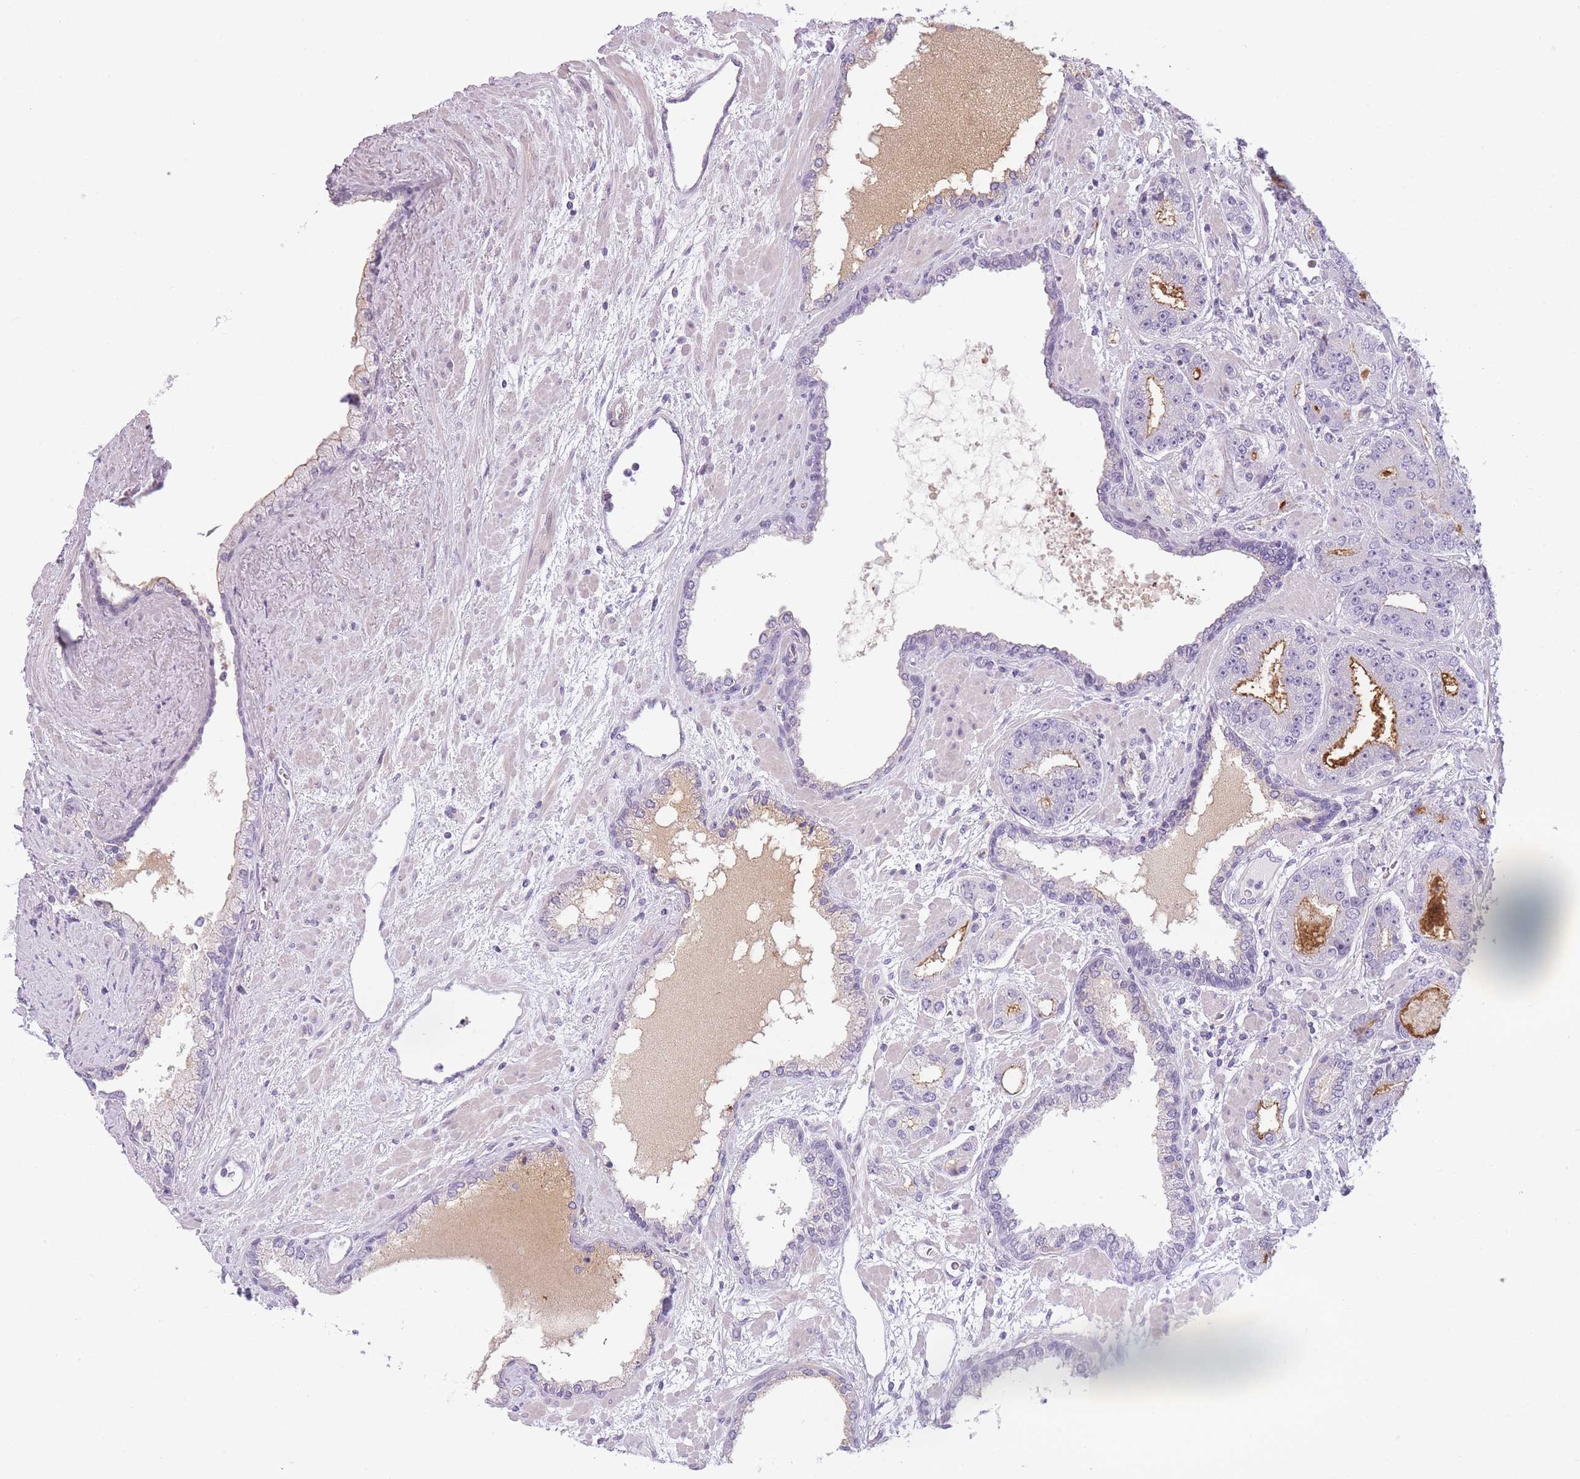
{"staining": {"intensity": "moderate", "quantity": "<25%", "location": "cytoplasmic/membranous"}, "tissue": "prostate cancer", "cell_type": "Tumor cells", "image_type": "cancer", "snomed": [{"axis": "morphology", "description": "Adenocarcinoma, High grade"}, {"axis": "topography", "description": "Prostate"}], "caption": "A brown stain shows moderate cytoplasmic/membranous positivity of a protein in prostate high-grade adenocarcinoma tumor cells.", "gene": "GGT1", "patient": {"sex": "male", "age": 71}}